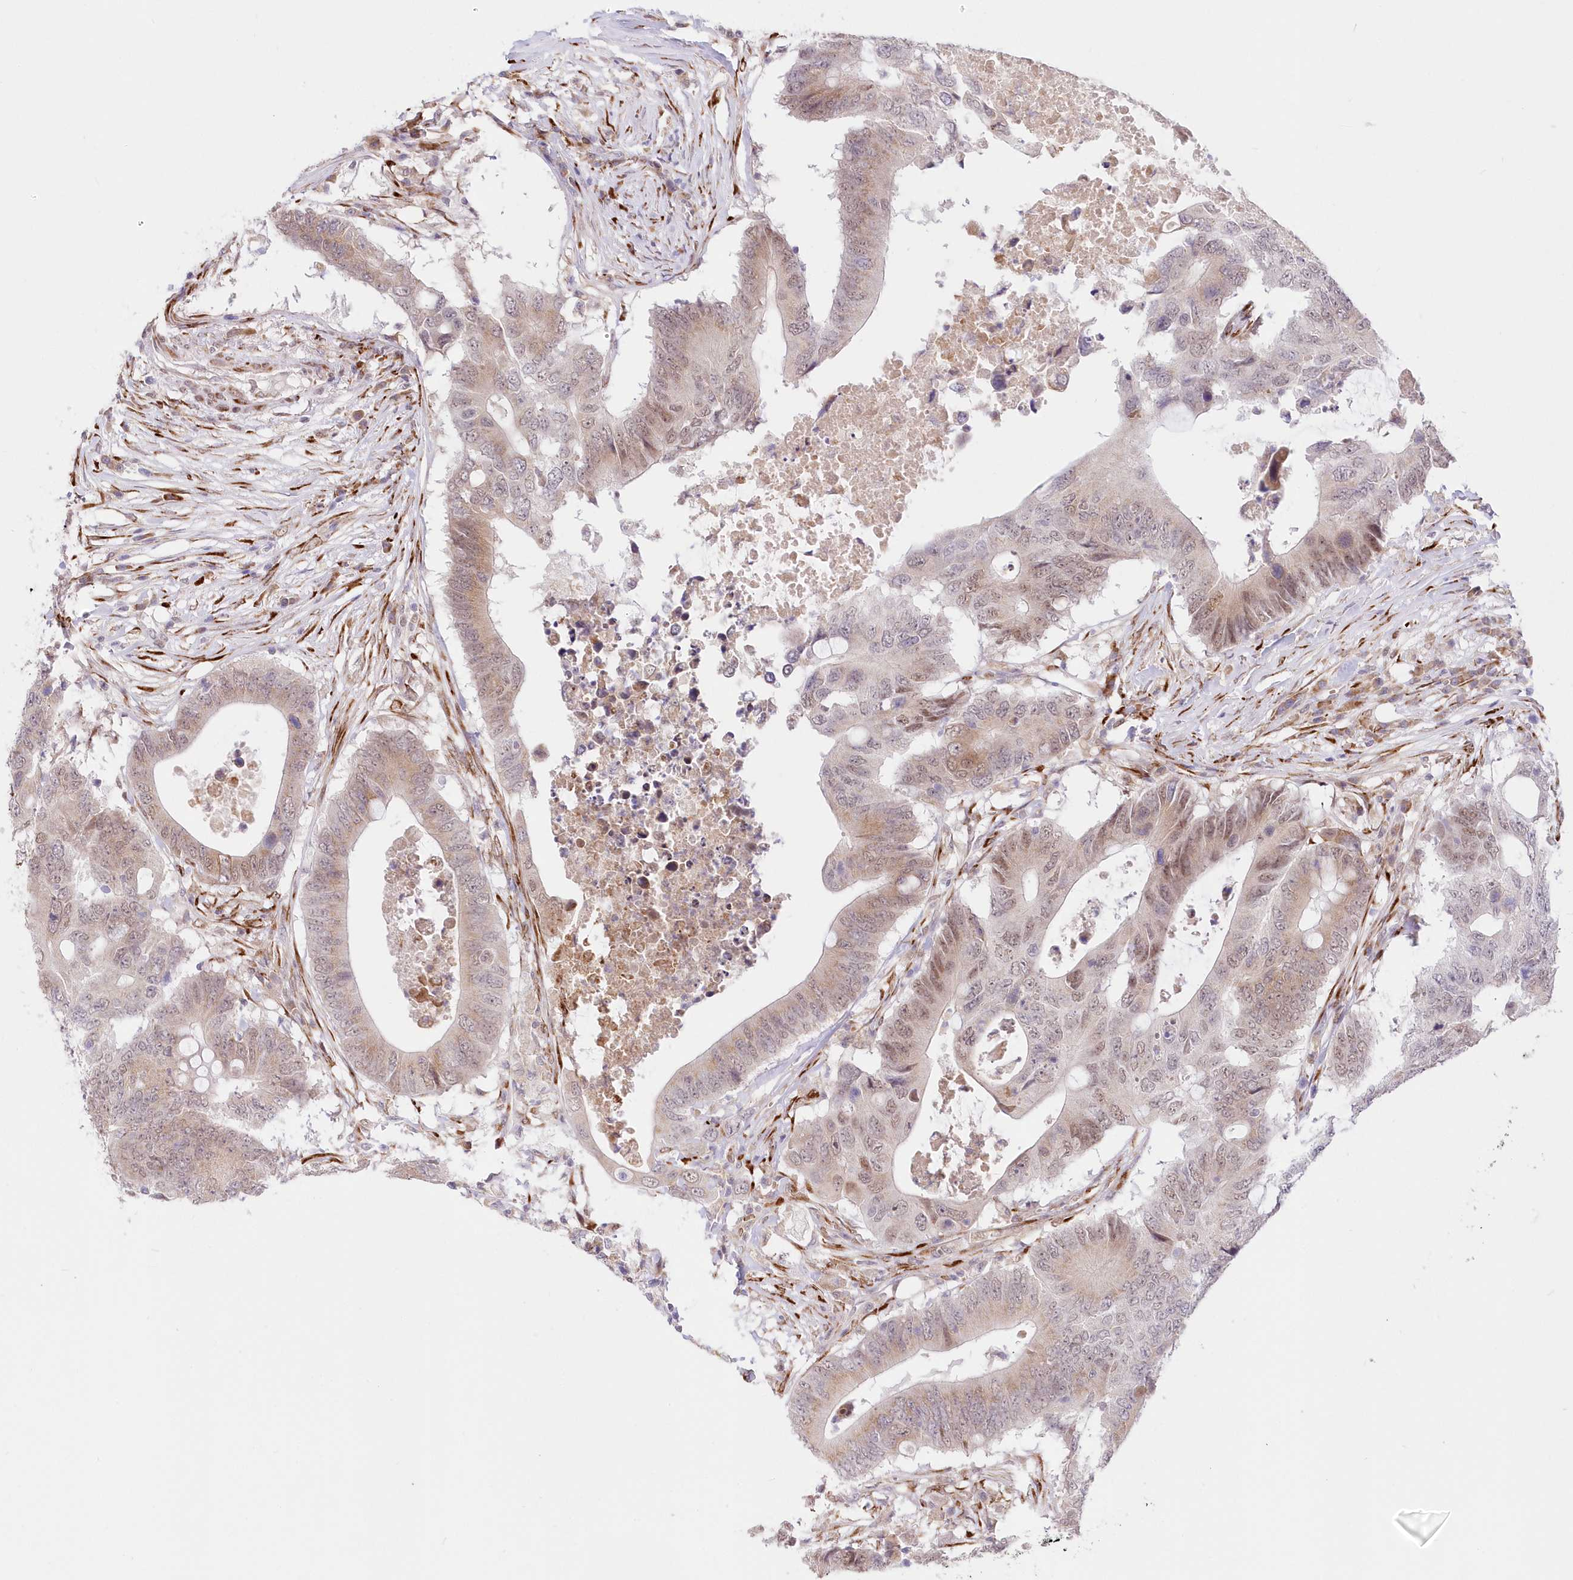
{"staining": {"intensity": "weak", "quantity": "<25%", "location": "cytoplasmic/membranous,nuclear"}, "tissue": "colorectal cancer", "cell_type": "Tumor cells", "image_type": "cancer", "snomed": [{"axis": "morphology", "description": "Adenocarcinoma, NOS"}, {"axis": "topography", "description": "Colon"}], "caption": "The immunohistochemistry (IHC) photomicrograph has no significant expression in tumor cells of colorectal cancer tissue.", "gene": "LDB1", "patient": {"sex": "male", "age": 71}}